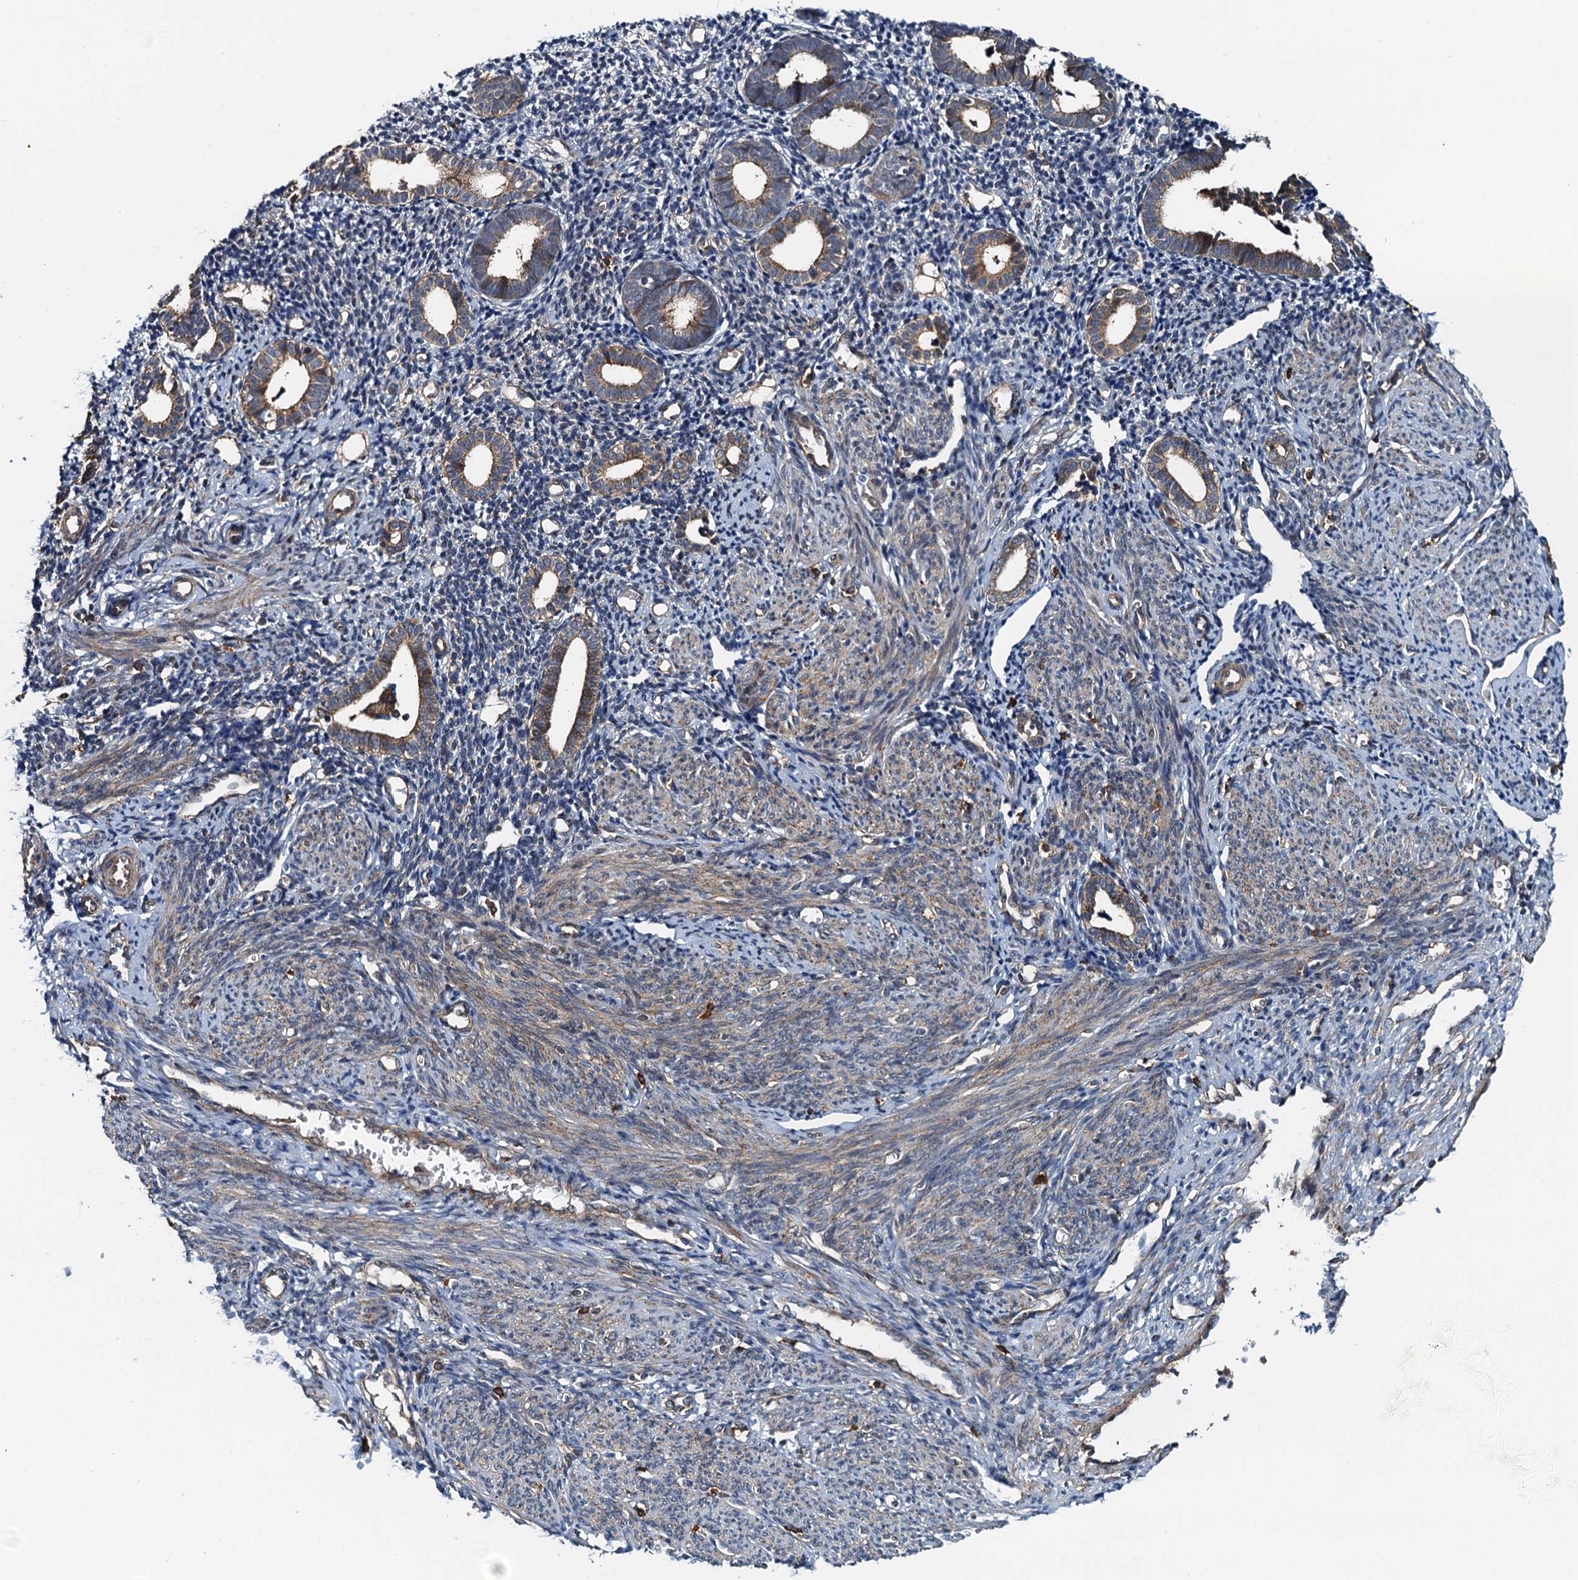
{"staining": {"intensity": "moderate", "quantity": "<25%", "location": "cytoplasmic/membranous"}, "tissue": "endometrium", "cell_type": "Cells in endometrial stroma", "image_type": "normal", "snomed": [{"axis": "morphology", "description": "Normal tissue, NOS"}, {"axis": "topography", "description": "Endometrium"}], "caption": "Endometrium stained for a protein (brown) demonstrates moderate cytoplasmic/membranous positive expression in about <25% of cells in endometrial stroma.", "gene": "AAGAB", "patient": {"sex": "female", "age": 56}}